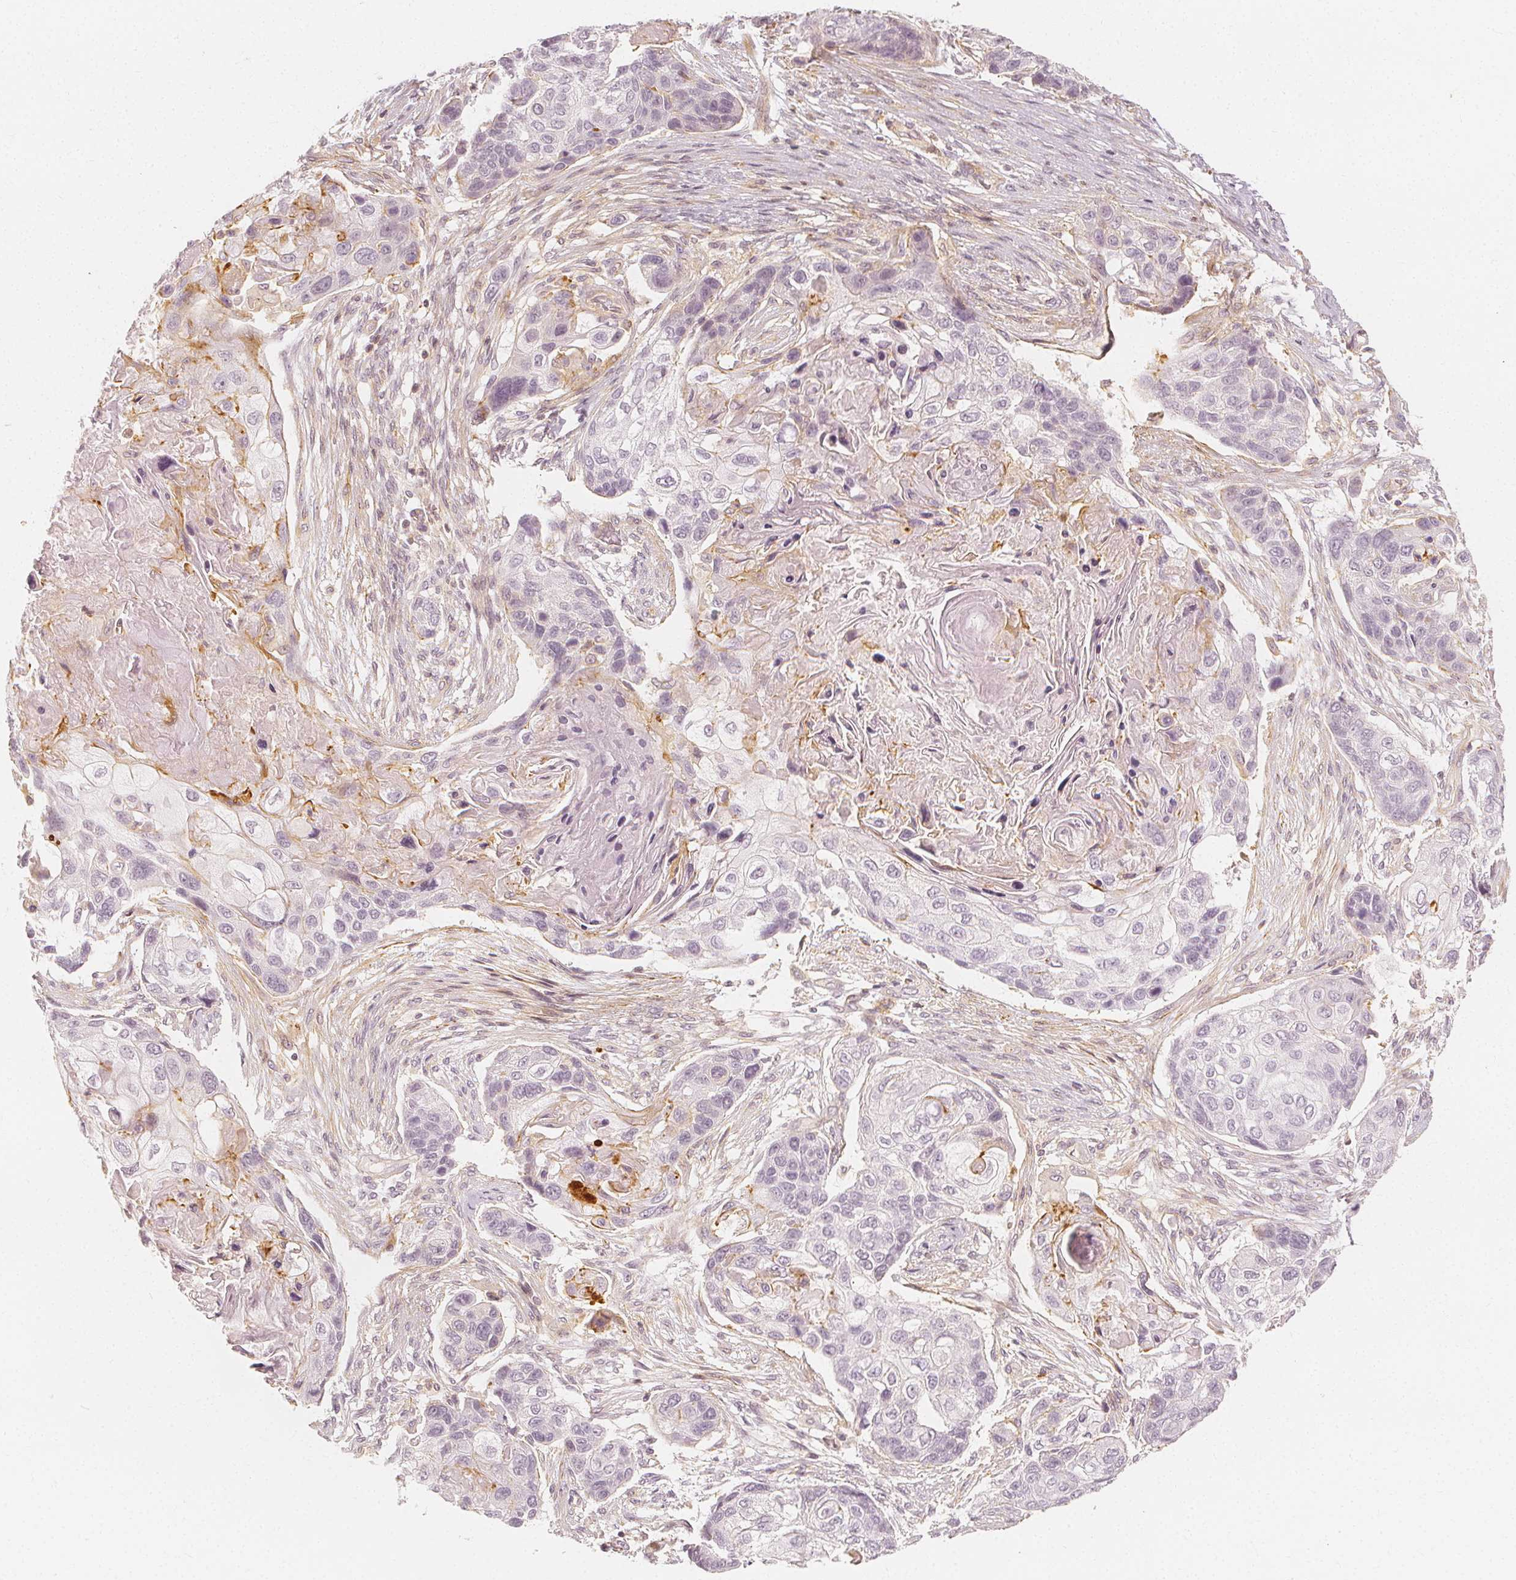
{"staining": {"intensity": "negative", "quantity": "none", "location": "none"}, "tissue": "lung cancer", "cell_type": "Tumor cells", "image_type": "cancer", "snomed": [{"axis": "morphology", "description": "Squamous cell carcinoma, NOS"}, {"axis": "topography", "description": "Lung"}], "caption": "The histopathology image displays no staining of tumor cells in lung cancer (squamous cell carcinoma).", "gene": "ARHGAP26", "patient": {"sex": "male", "age": 69}}